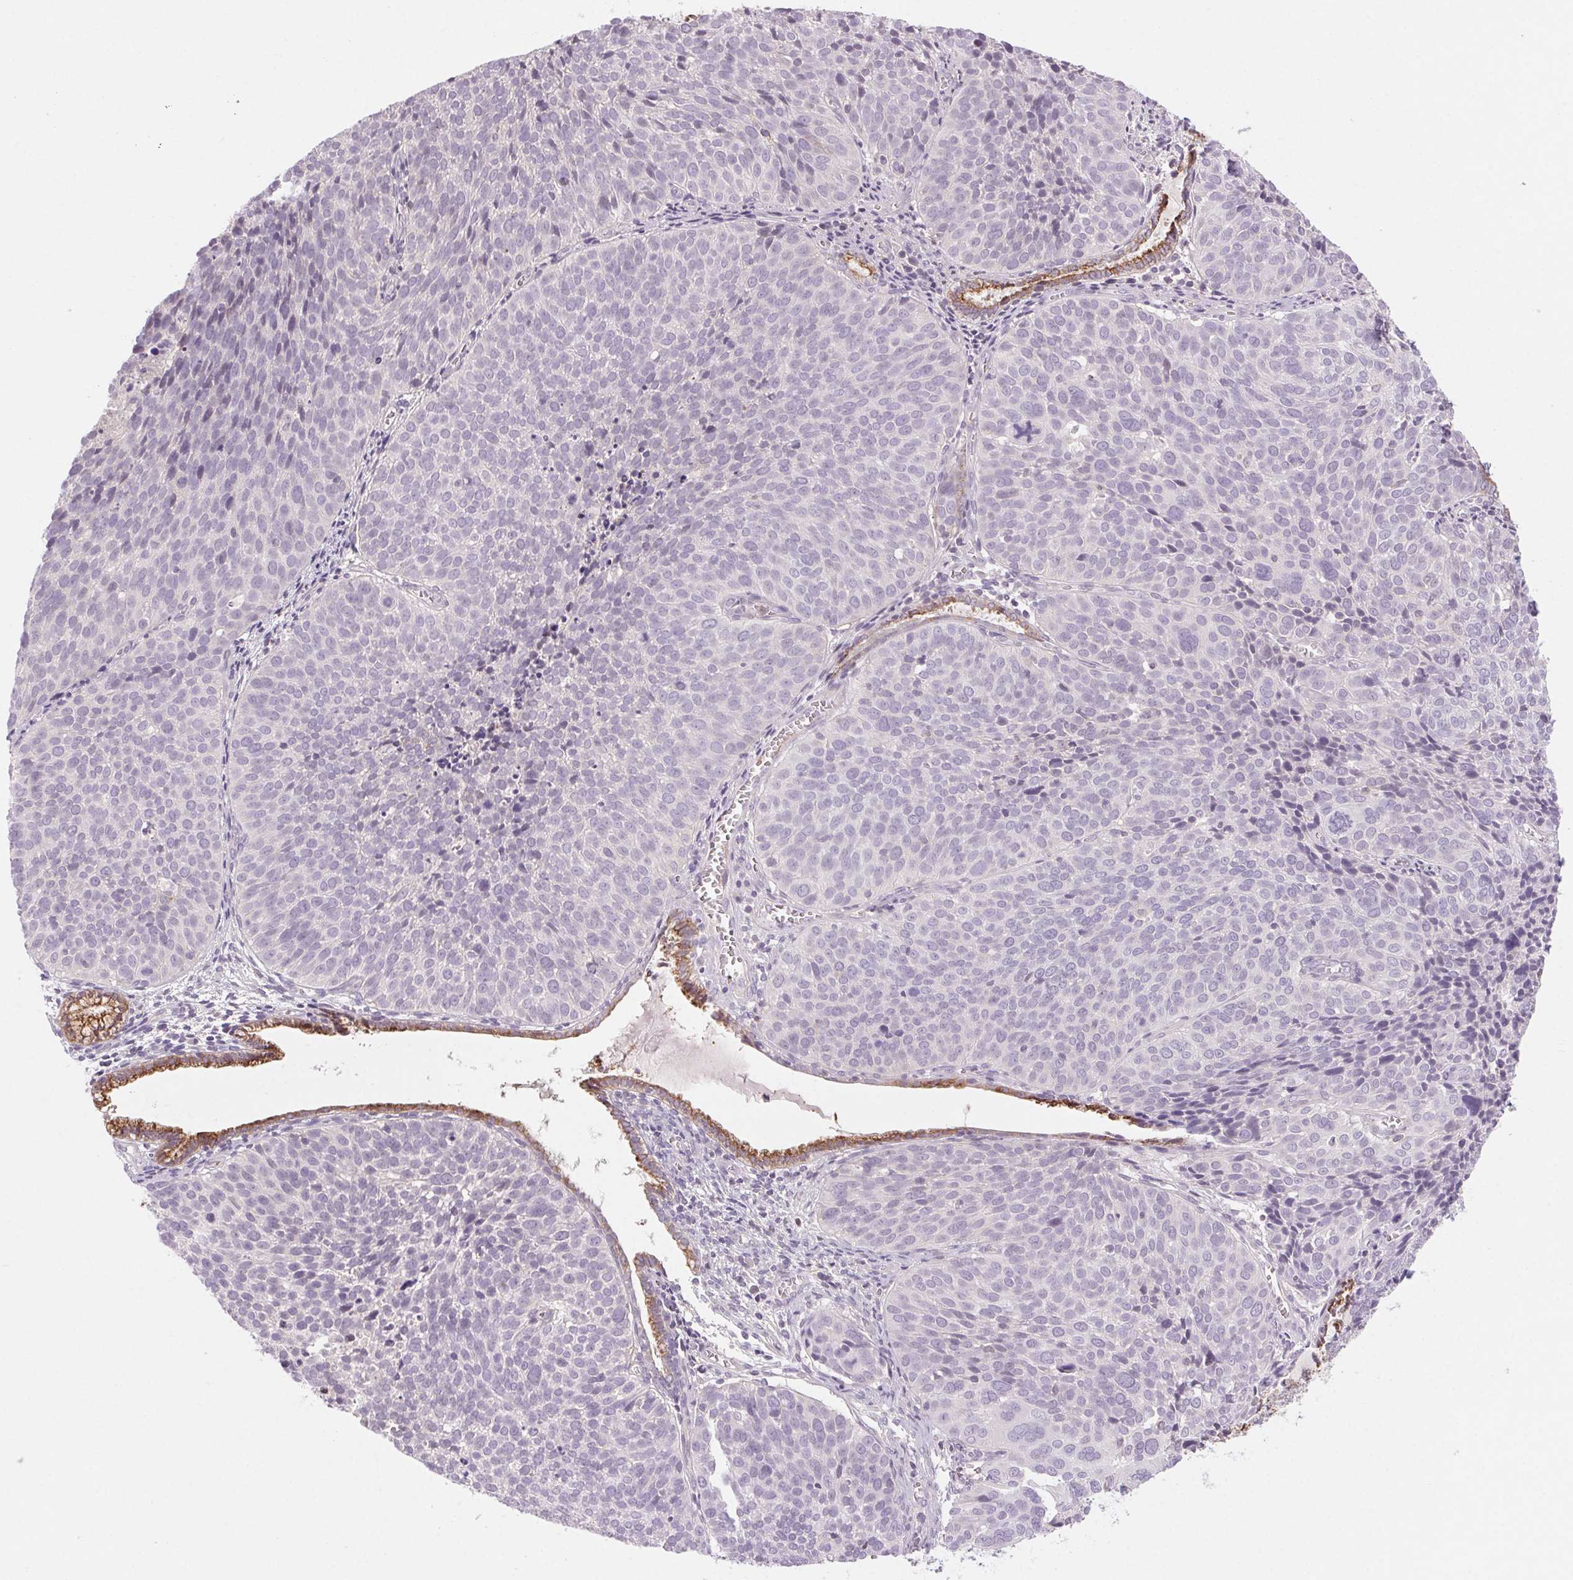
{"staining": {"intensity": "negative", "quantity": "none", "location": "none"}, "tissue": "cervical cancer", "cell_type": "Tumor cells", "image_type": "cancer", "snomed": [{"axis": "morphology", "description": "Squamous cell carcinoma, NOS"}, {"axis": "topography", "description": "Cervix"}], "caption": "High power microscopy image of an immunohistochemistry micrograph of cervical cancer (squamous cell carcinoma), revealing no significant expression in tumor cells. Brightfield microscopy of IHC stained with DAB (brown) and hematoxylin (blue), captured at high magnification.", "gene": "HHLA2", "patient": {"sex": "female", "age": 39}}